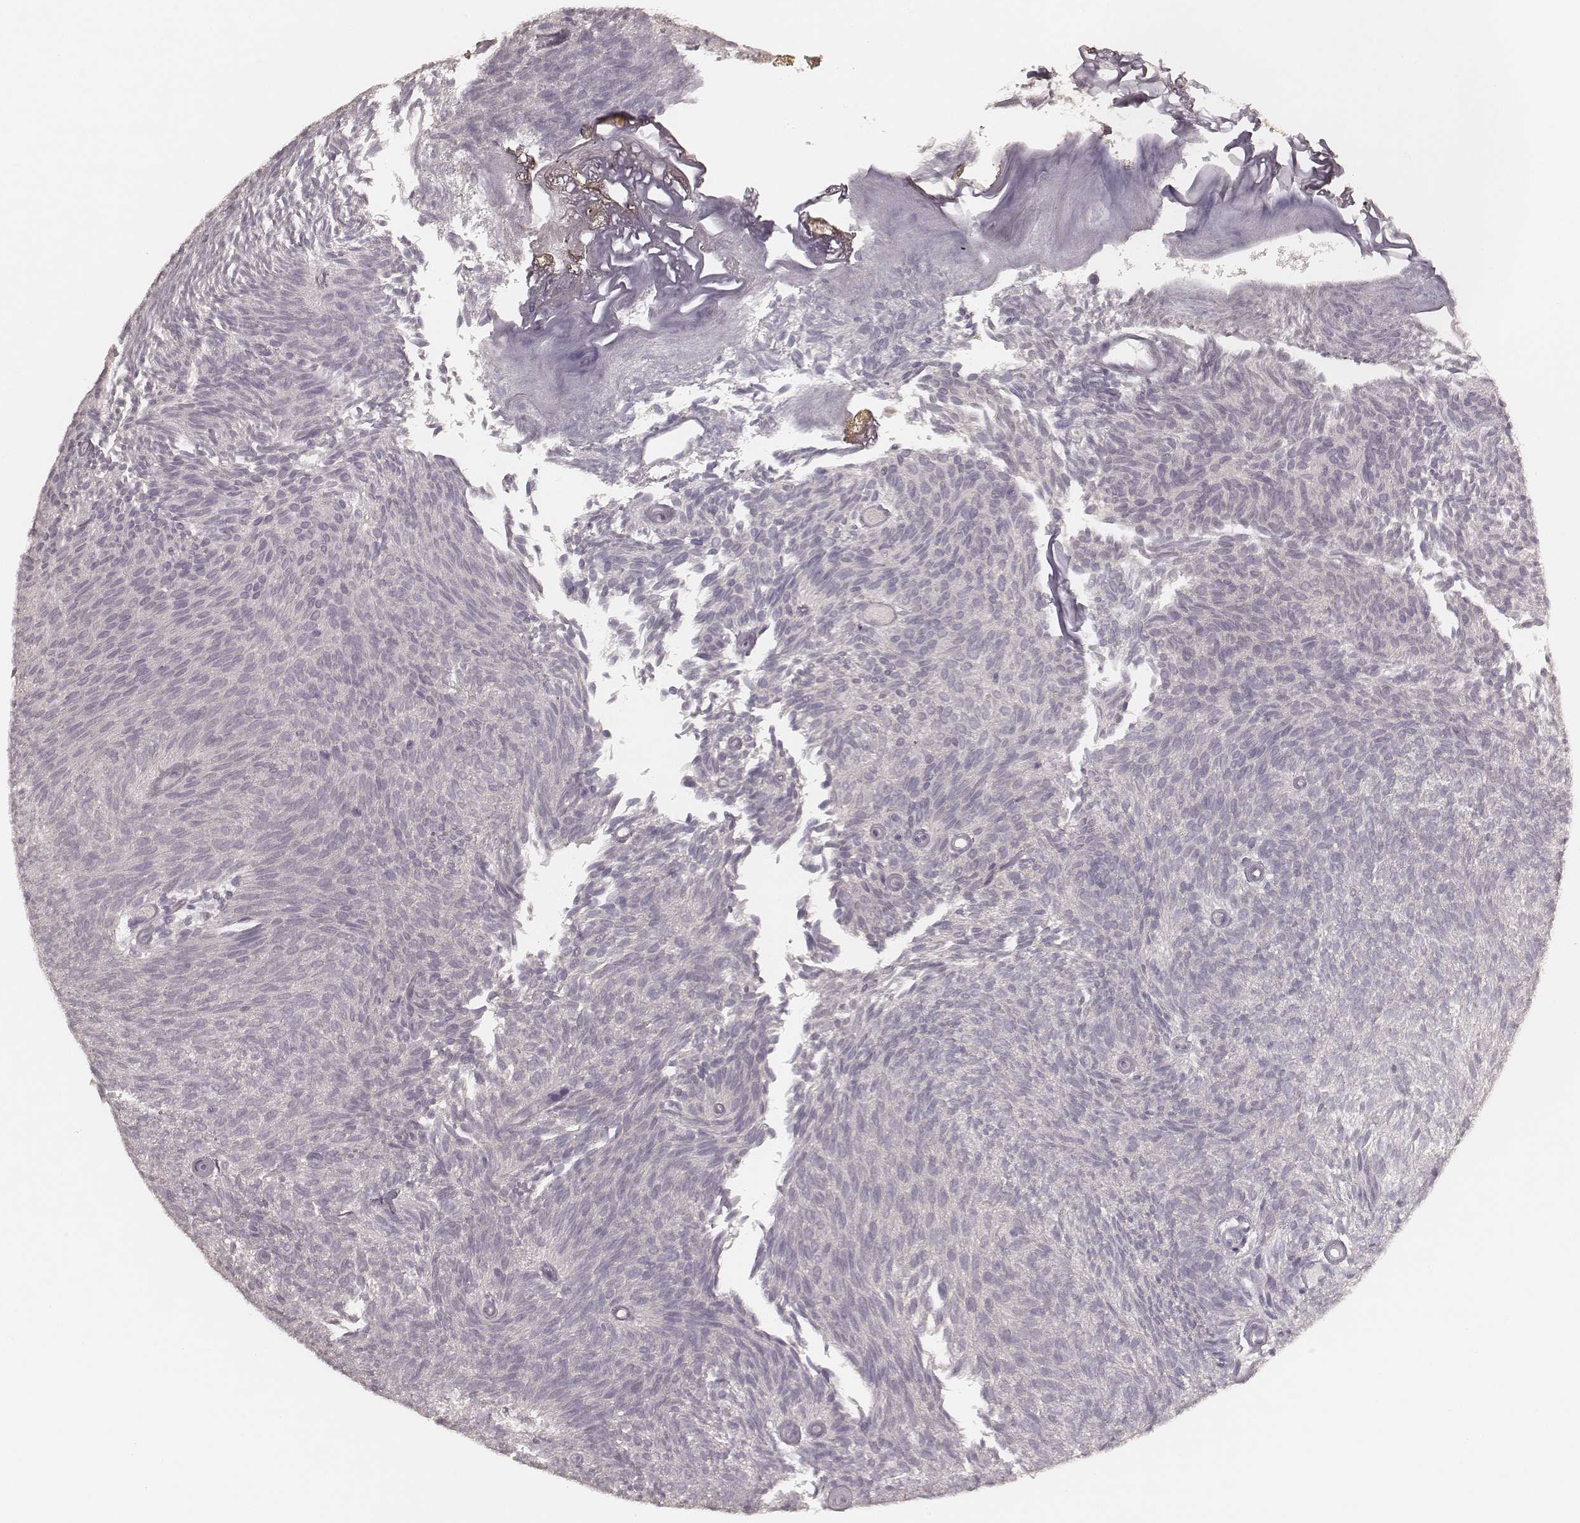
{"staining": {"intensity": "negative", "quantity": "none", "location": "none"}, "tissue": "urothelial cancer", "cell_type": "Tumor cells", "image_type": "cancer", "snomed": [{"axis": "morphology", "description": "Urothelial carcinoma, Low grade"}, {"axis": "topography", "description": "Urinary bladder"}], "caption": "Immunohistochemical staining of human urothelial carcinoma (low-grade) demonstrates no significant positivity in tumor cells.", "gene": "CARS1", "patient": {"sex": "male", "age": 77}}